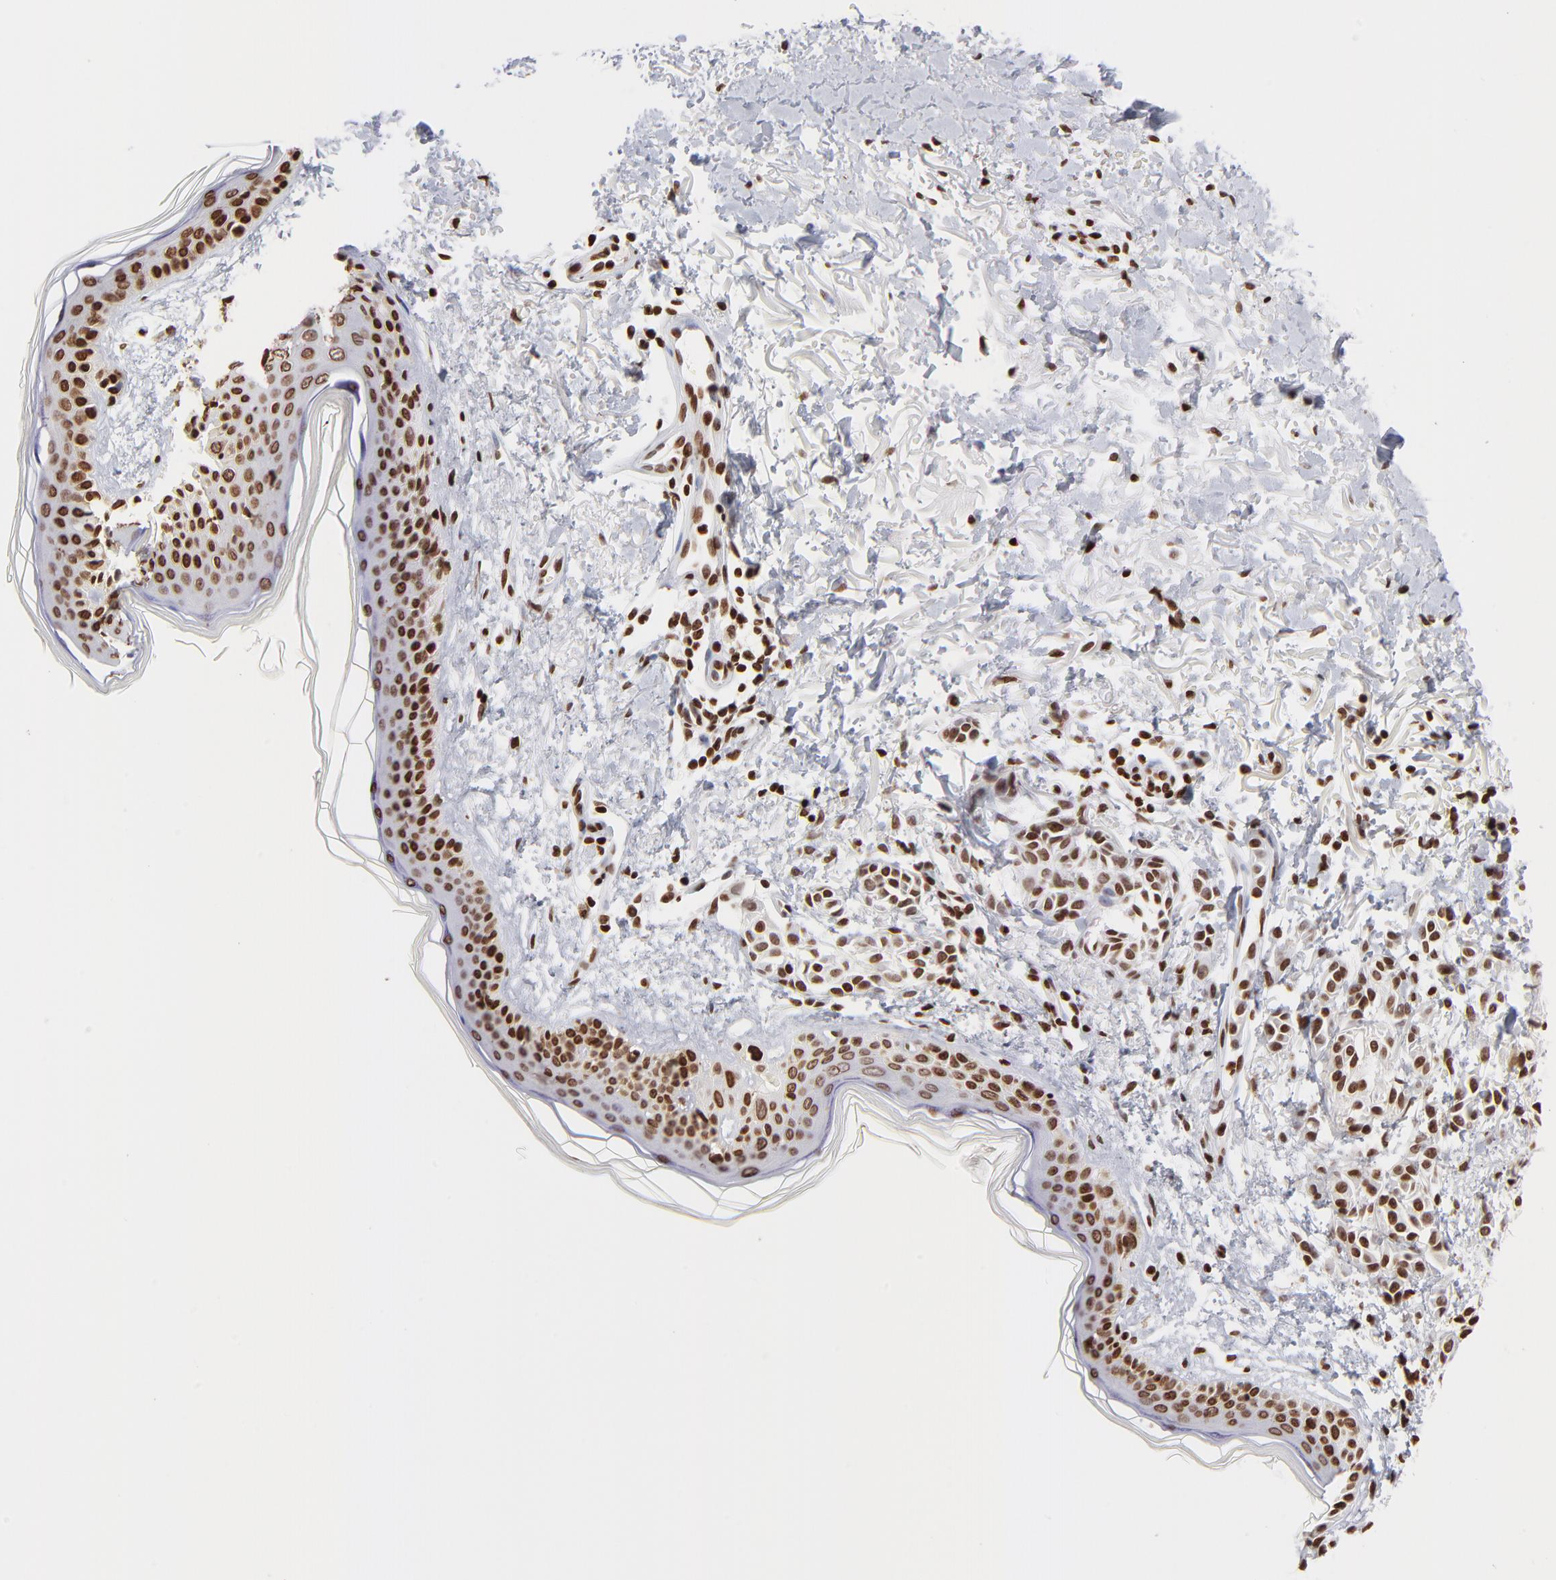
{"staining": {"intensity": "strong", "quantity": ">75%", "location": "nuclear"}, "tissue": "melanoma", "cell_type": "Tumor cells", "image_type": "cancer", "snomed": [{"axis": "morphology", "description": "Malignant melanoma, NOS"}, {"axis": "topography", "description": "Skin"}], "caption": "There is high levels of strong nuclear staining in tumor cells of malignant melanoma, as demonstrated by immunohistochemical staining (brown color).", "gene": "RTL4", "patient": {"sex": "male", "age": 76}}